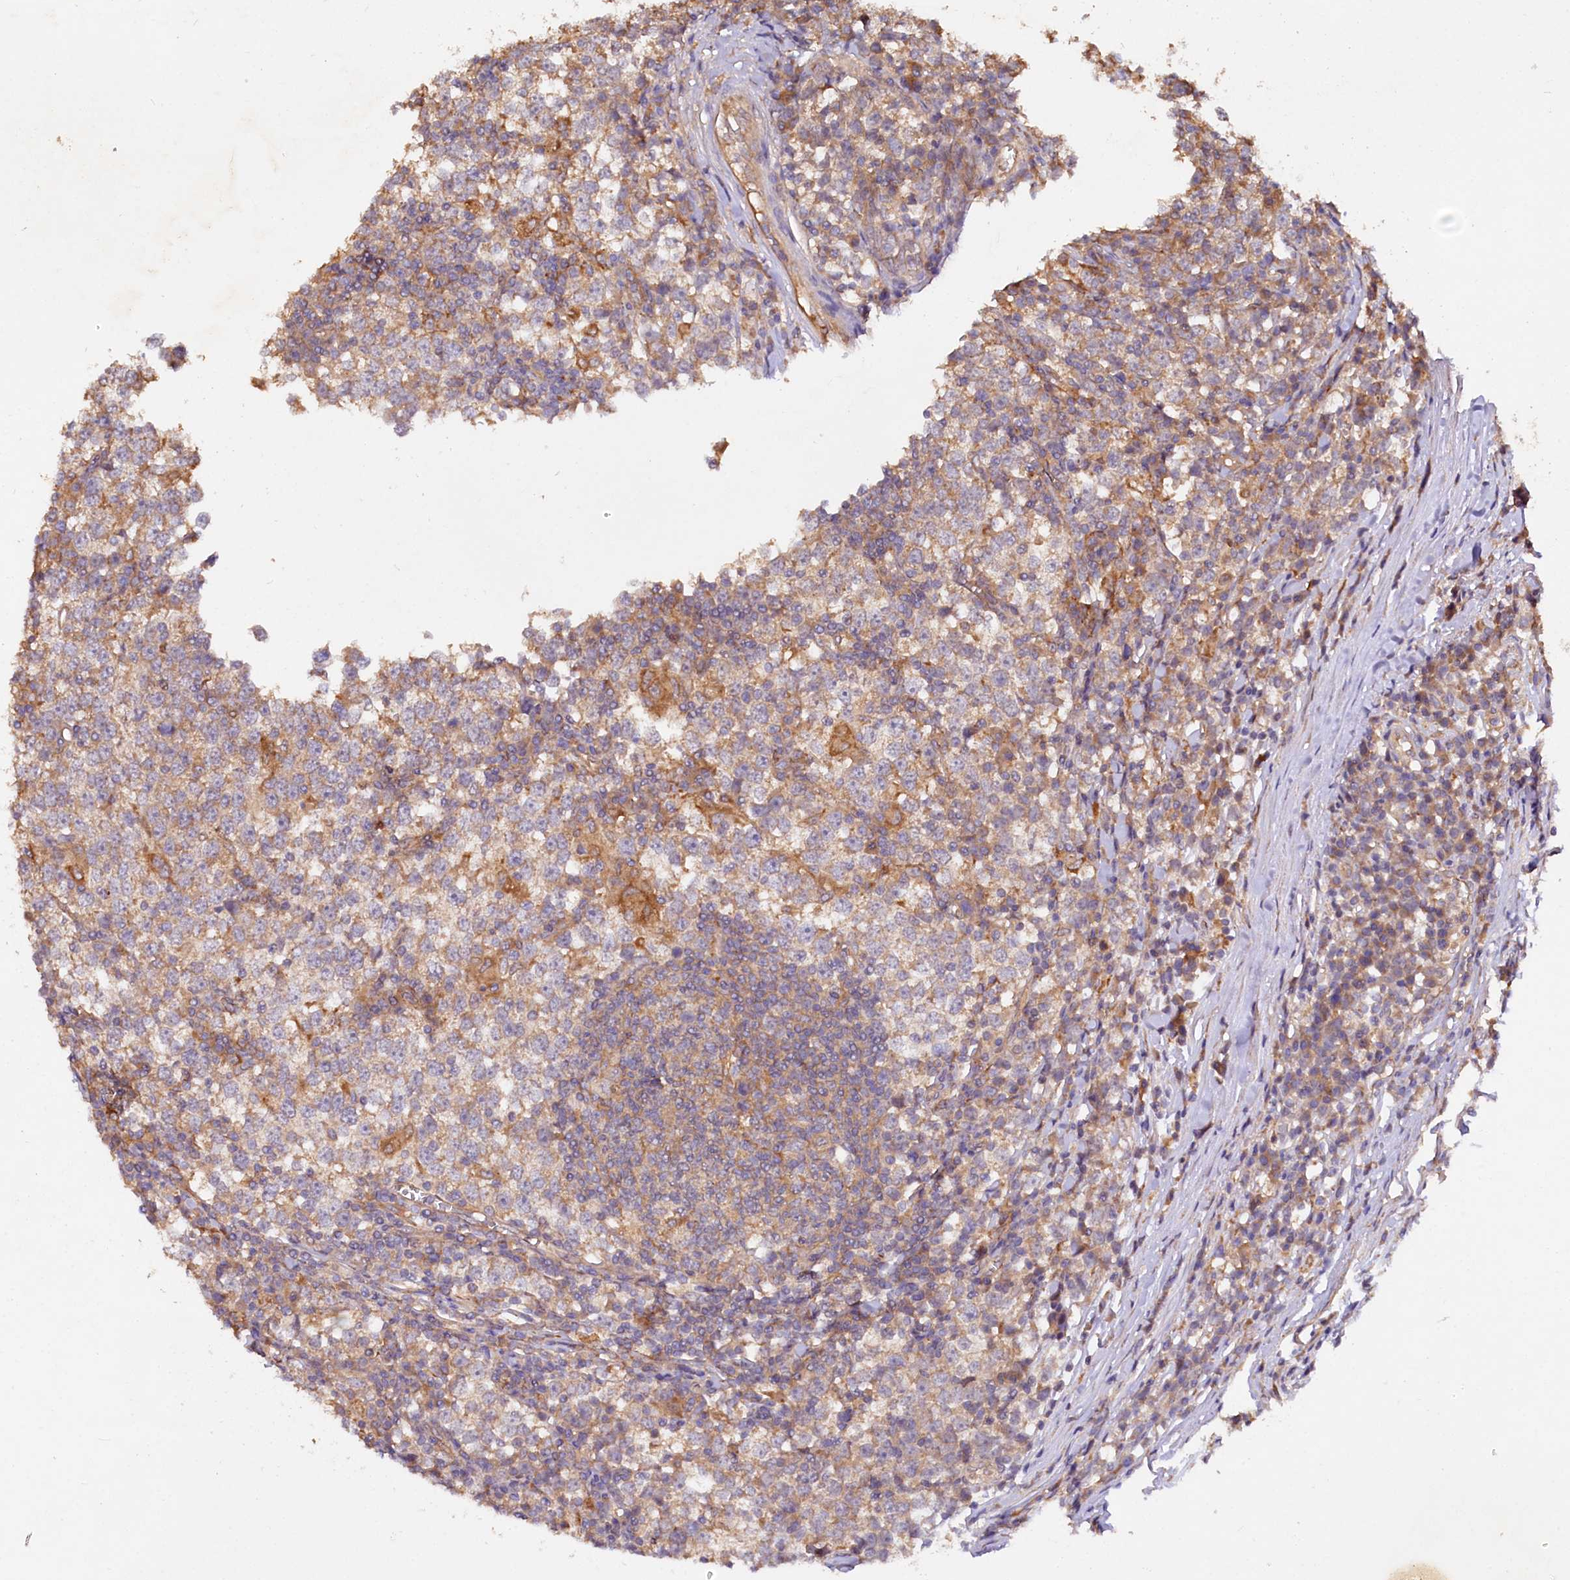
{"staining": {"intensity": "negative", "quantity": "none", "location": "none"}, "tissue": "testis cancer", "cell_type": "Tumor cells", "image_type": "cancer", "snomed": [{"axis": "morphology", "description": "Seminoma, NOS"}, {"axis": "topography", "description": "Testis"}], "caption": "IHC of testis seminoma reveals no staining in tumor cells. Nuclei are stained in blue.", "gene": "ETFBKMT", "patient": {"sex": "male", "age": 65}}